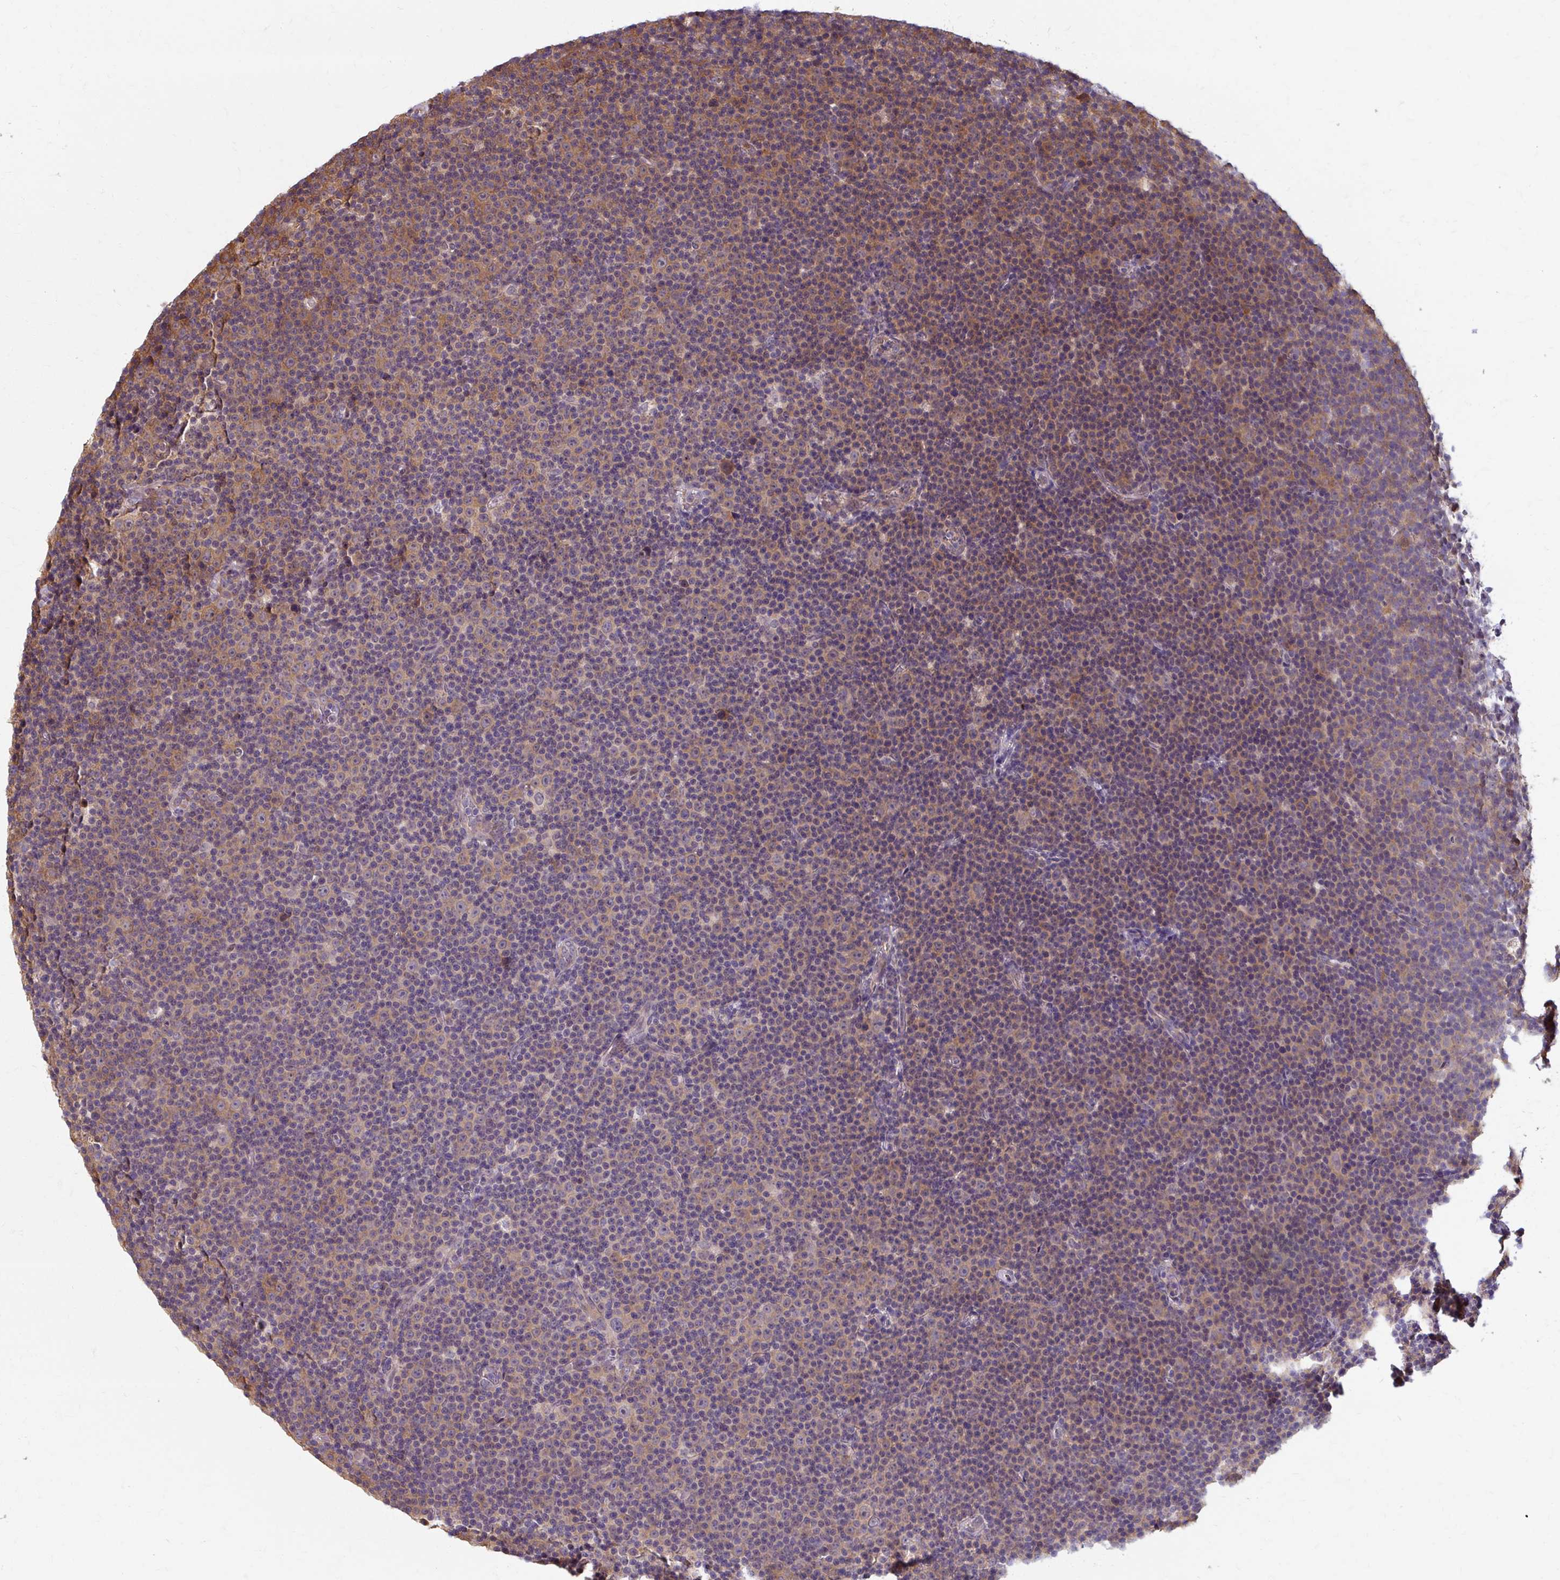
{"staining": {"intensity": "moderate", "quantity": "<25%", "location": "cytoplasmic/membranous"}, "tissue": "lymphoma", "cell_type": "Tumor cells", "image_type": "cancer", "snomed": [{"axis": "morphology", "description": "Malignant lymphoma, non-Hodgkin's type, Low grade"}, {"axis": "topography", "description": "Lymph node"}], "caption": "This photomicrograph demonstrates low-grade malignant lymphoma, non-Hodgkin's type stained with immunohistochemistry to label a protein in brown. The cytoplasmic/membranous of tumor cells show moderate positivity for the protein. Nuclei are counter-stained blue.", "gene": "ZNF555", "patient": {"sex": "female", "age": 67}}